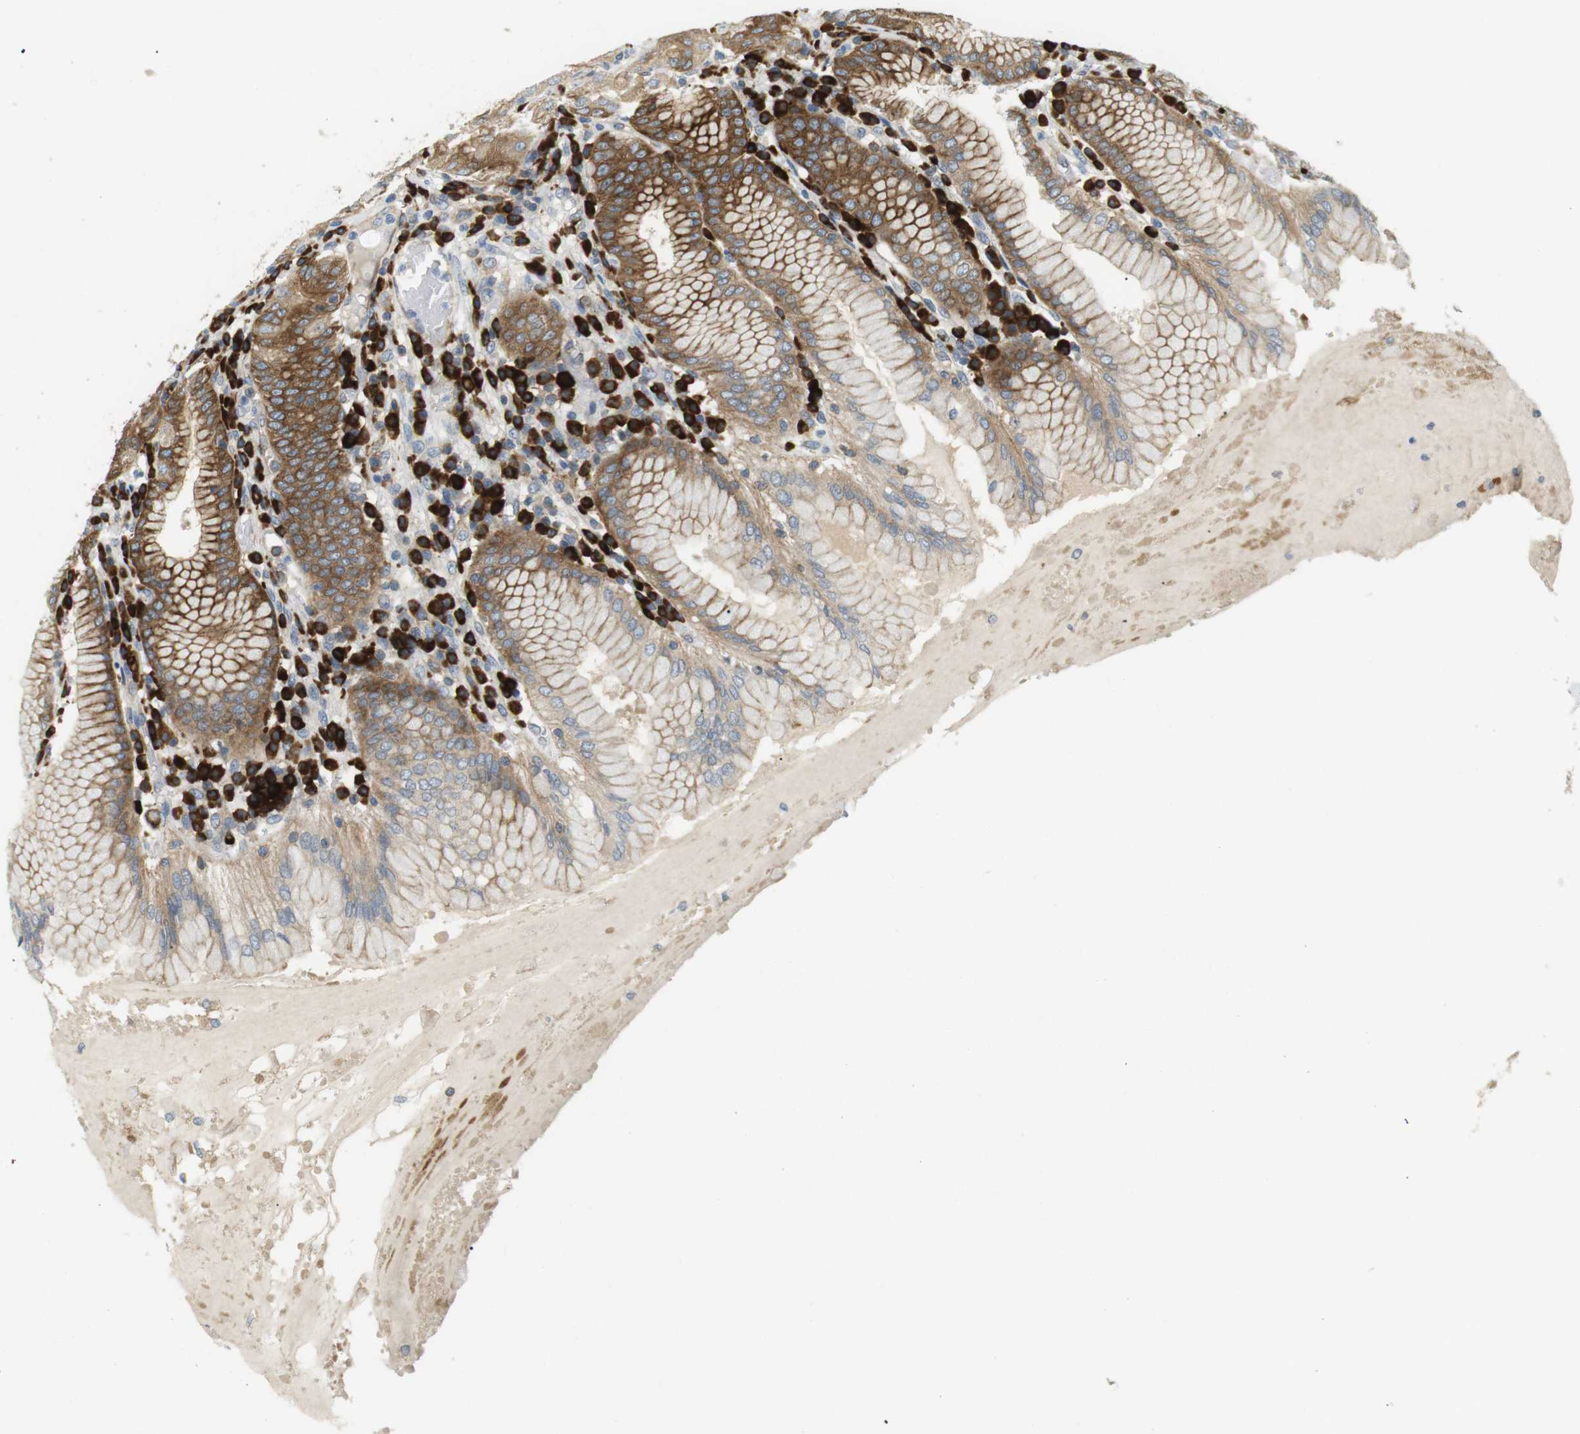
{"staining": {"intensity": "strong", "quantity": ">75%", "location": "cytoplasmic/membranous"}, "tissue": "stomach", "cell_type": "Glandular cells", "image_type": "normal", "snomed": [{"axis": "morphology", "description": "Normal tissue, NOS"}, {"axis": "topography", "description": "Stomach"}, {"axis": "topography", "description": "Stomach, lower"}], "caption": "Unremarkable stomach reveals strong cytoplasmic/membranous staining in about >75% of glandular cells The protein of interest is stained brown, and the nuclei are stained in blue (DAB IHC with brightfield microscopy, high magnification)..", "gene": "TMEM200A", "patient": {"sex": "female", "age": 56}}